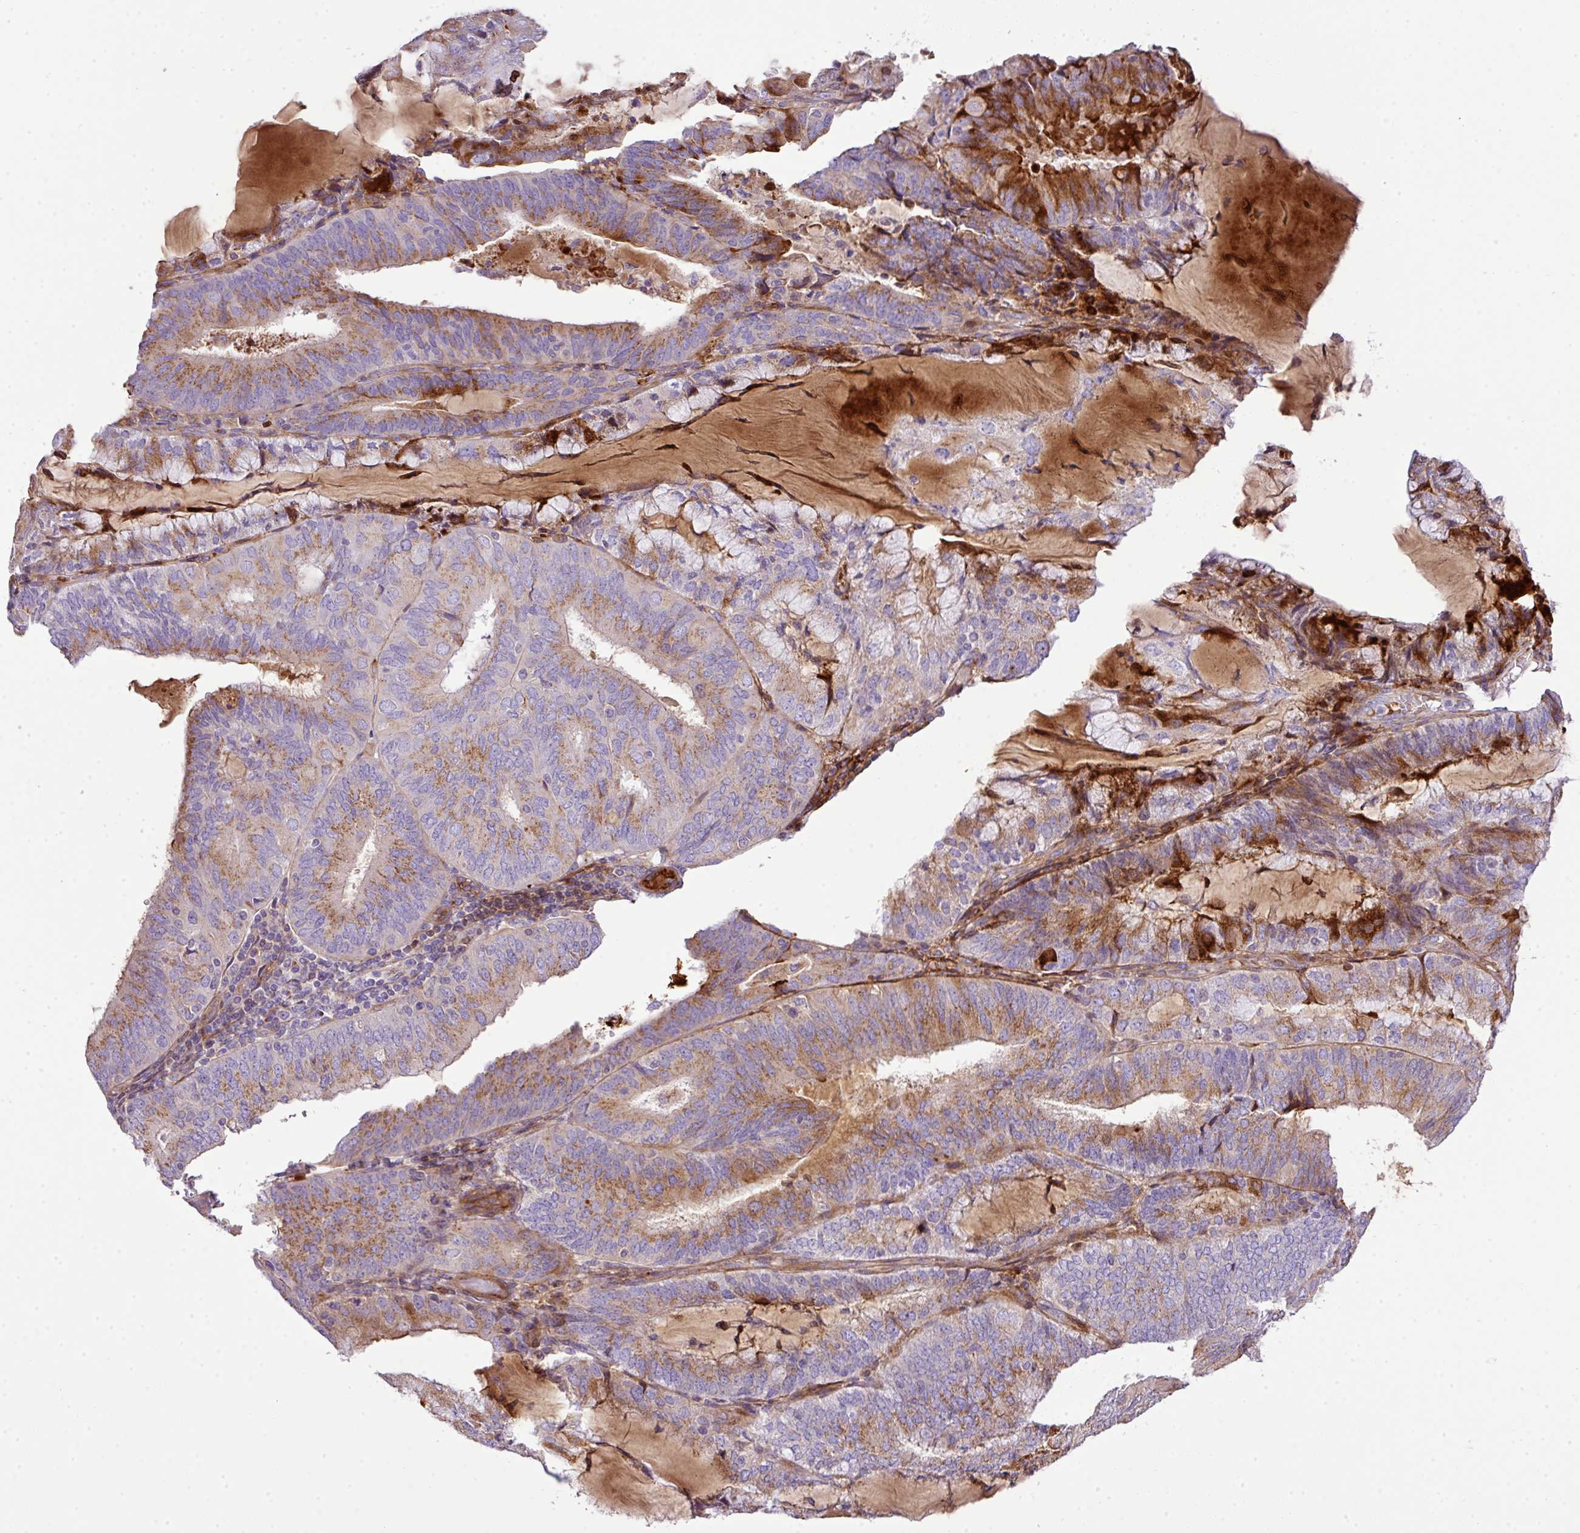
{"staining": {"intensity": "moderate", "quantity": ">75%", "location": "cytoplasmic/membranous"}, "tissue": "endometrial cancer", "cell_type": "Tumor cells", "image_type": "cancer", "snomed": [{"axis": "morphology", "description": "Adenocarcinoma, NOS"}, {"axis": "topography", "description": "Endometrium"}], "caption": "Protein analysis of endometrial cancer tissue reveals moderate cytoplasmic/membranous expression in about >75% of tumor cells.", "gene": "CTXN2", "patient": {"sex": "female", "age": 81}}